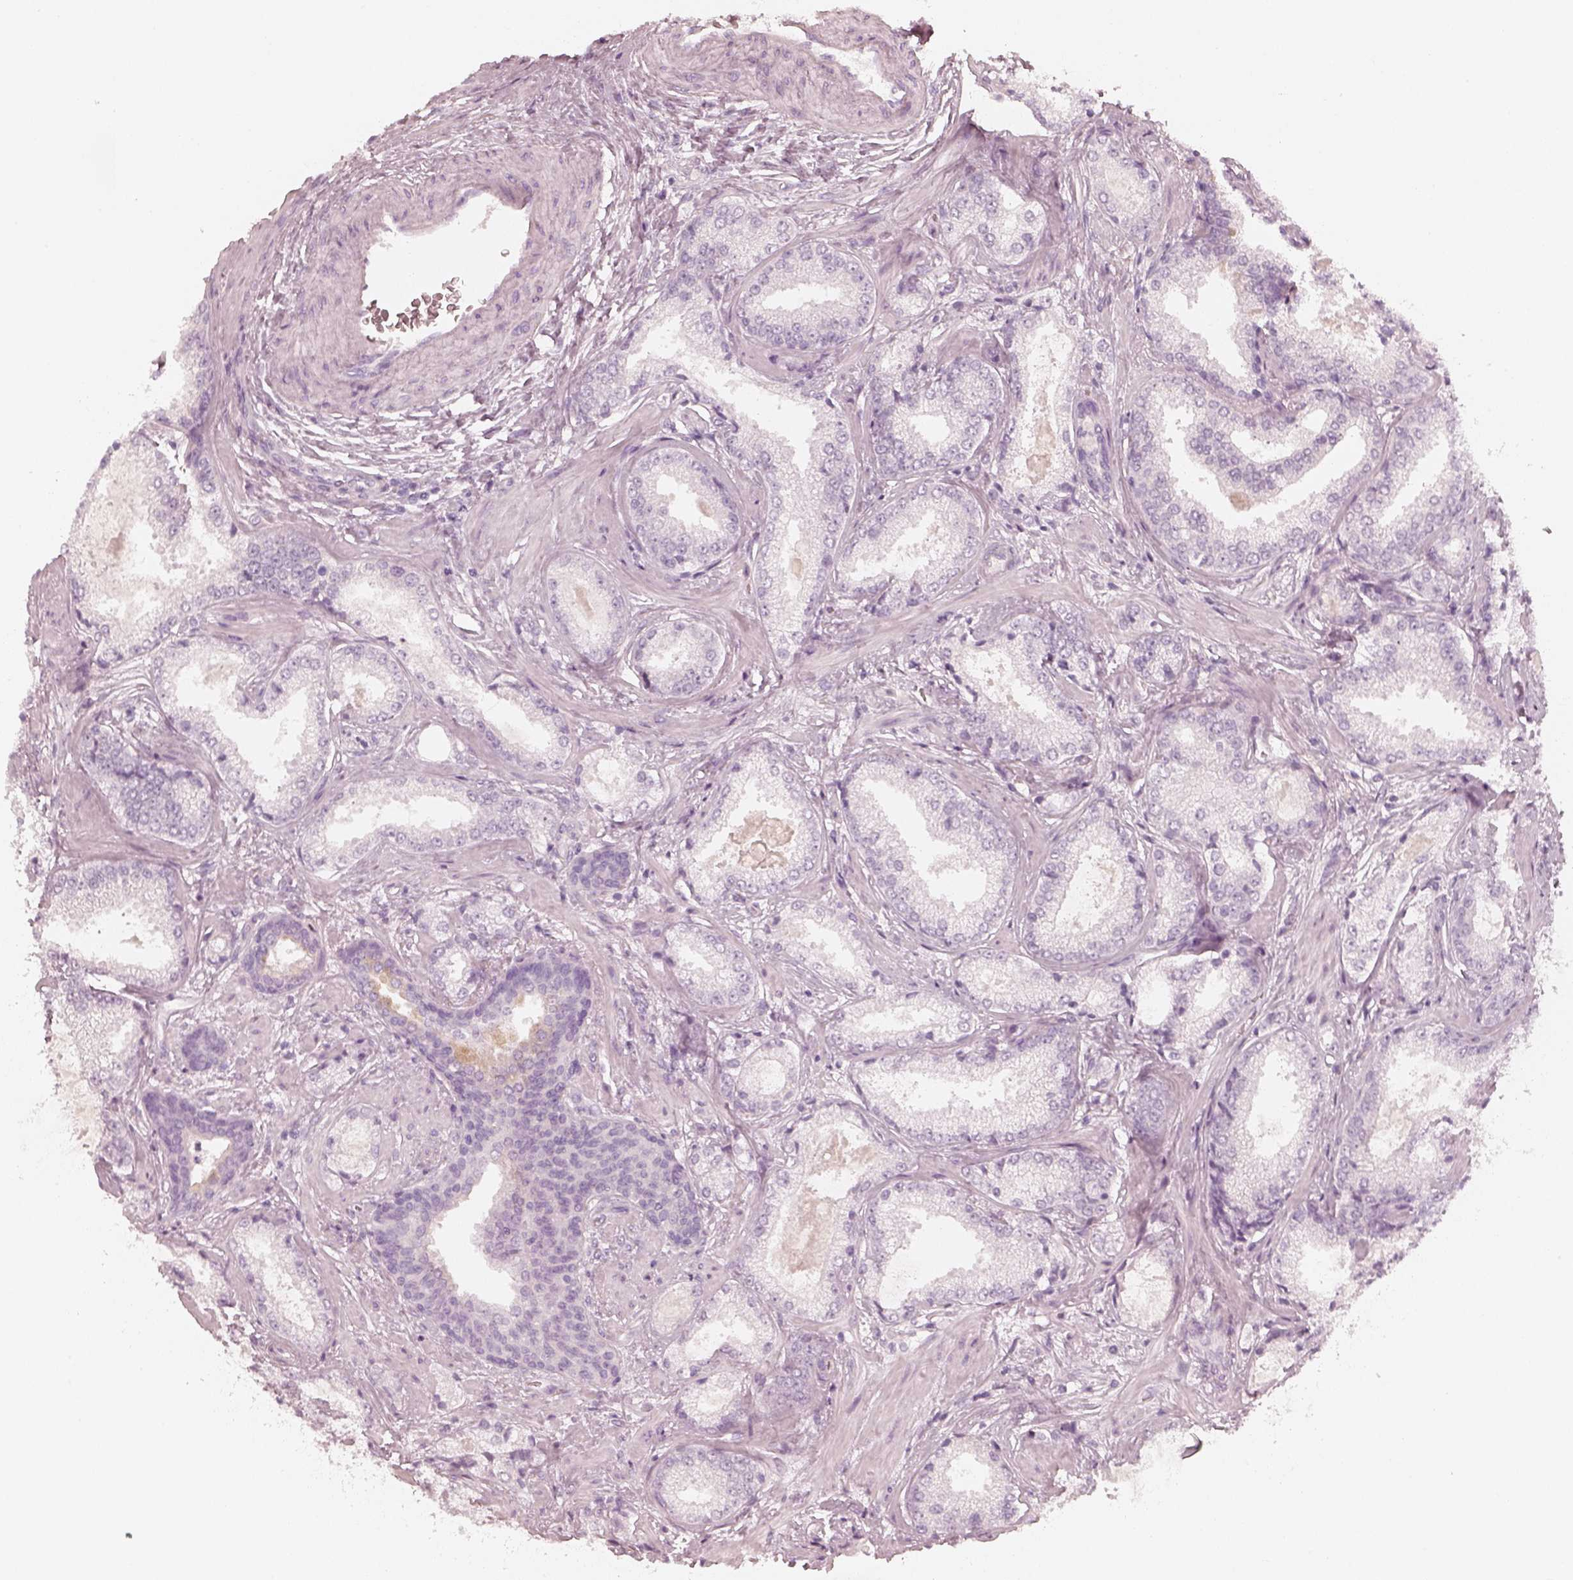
{"staining": {"intensity": "negative", "quantity": "none", "location": "none"}, "tissue": "prostate cancer", "cell_type": "Tumor cells", "image_type": "cancer", "snomed": [{"axis": "morphology", "description": "Adenocarcinoma, Low grade"}, {"axis": "topography", "description": "Prostate"}], "caption": "Histopathology image shows no protein positivity in tumor cells of prostate adenocarcinoma (low-grade) tissue.", "gene": "KRT82", "patient": {"sex": "male", "age": 56}}